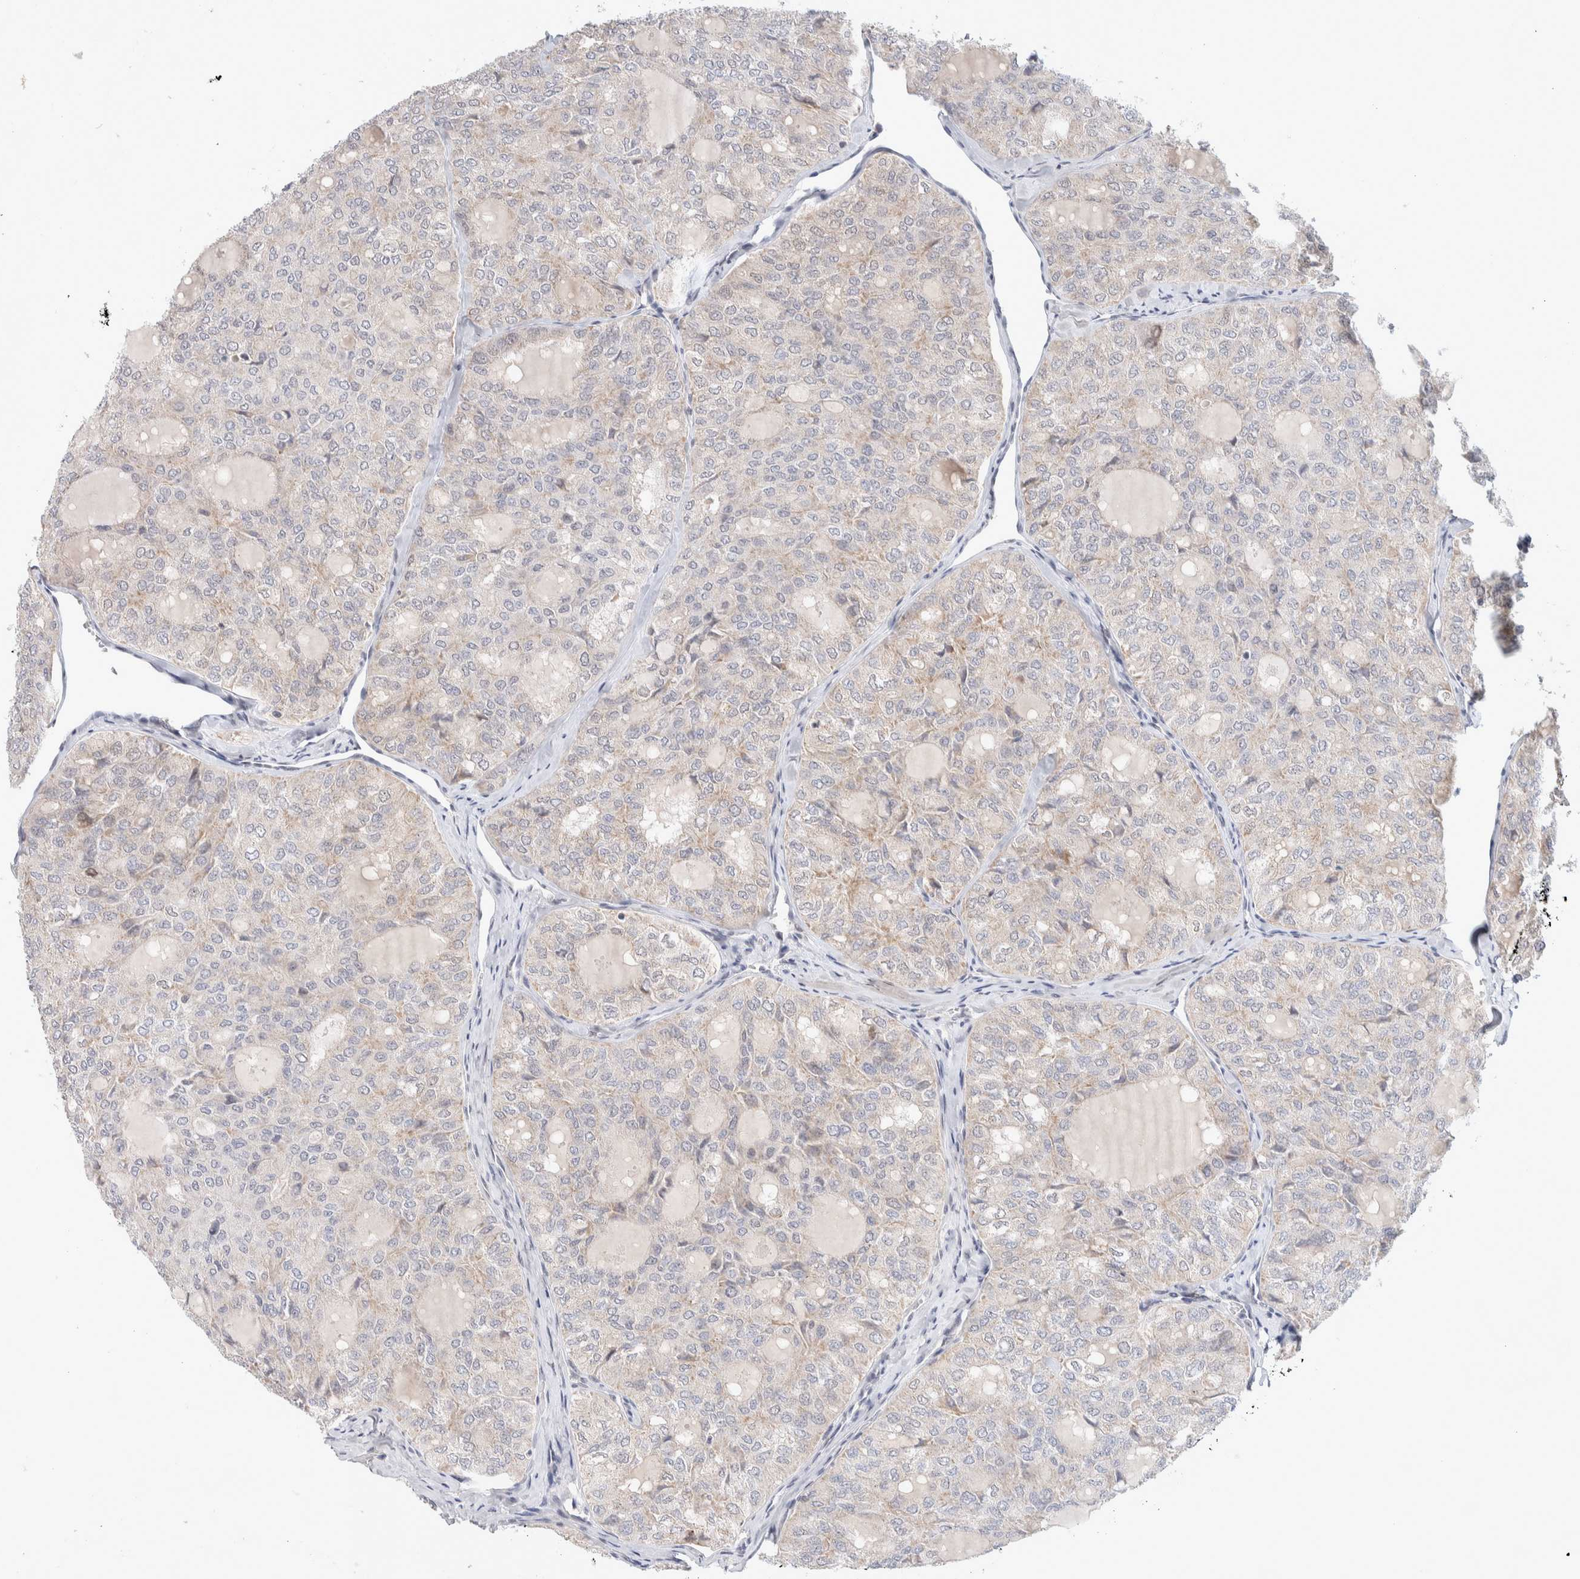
{"staining": {"intensity": "negative", "quantity": "none", "location": "none"}, "tissue": "thyroid cancer", "cell_type": "Tumor cells", "image_type": "cancer", "snomed": [{"axis": "morphology", "description": "Follicular adenoma carcinoma, NOS"}, {"axis": "topography", "description": "Thyroid gland"}], "caption": "This is a micrograph of immunohistochemistry (IHC) staining of thyroid cancer, which shows no staining in tumor cells.", "gene": "CRAT", "patient": {"sex": "male", "age": 75}}